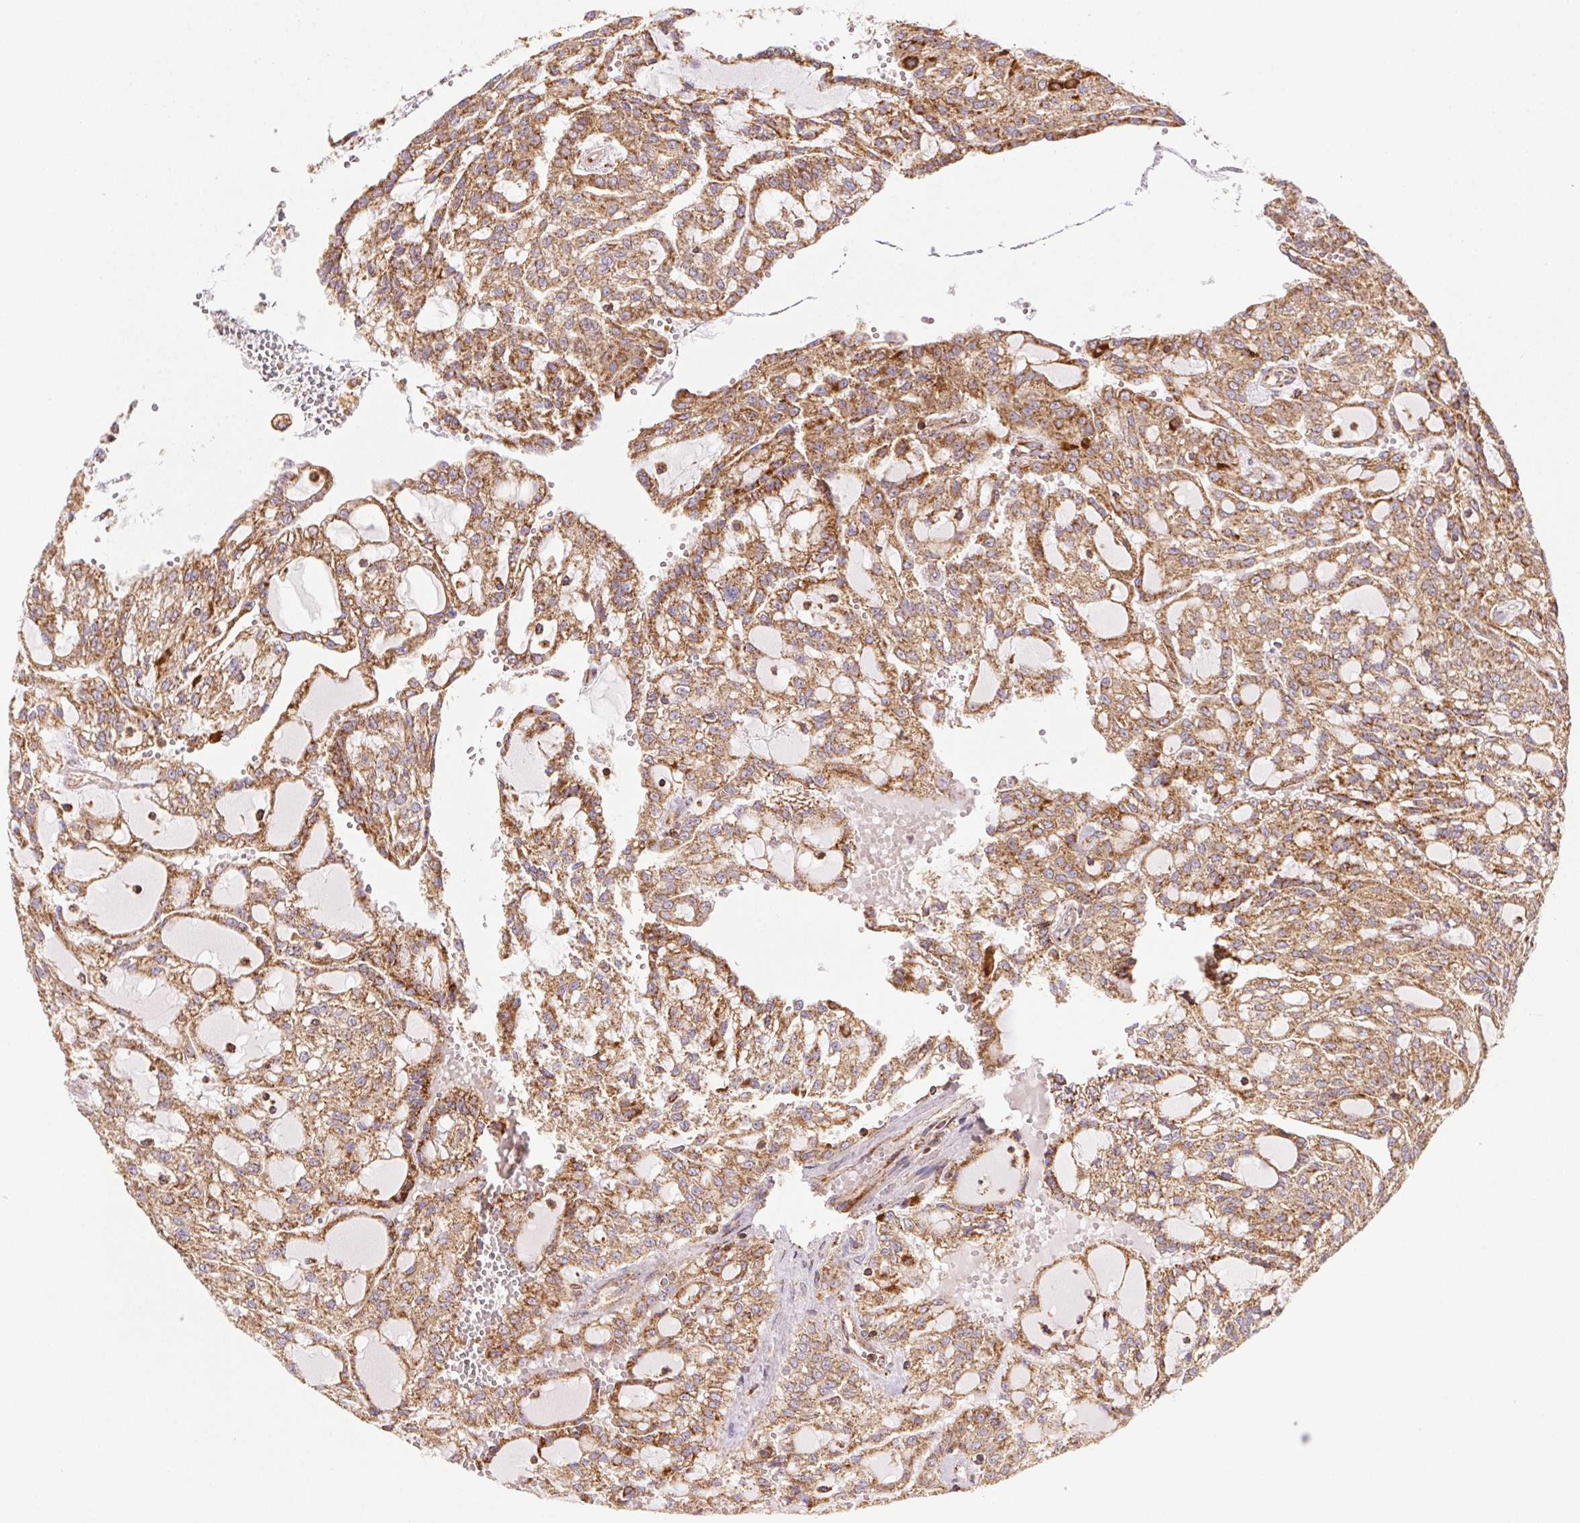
{"staining": {"intensity": "moderate", "quantity": ">75%", "location": "cytoplasmic/membranous"}, "tissue": "renal cancer", "cell_type": "Tumor cells", "image_type": "cancer", "snomed": [{"axis": "morphology", "description": "Adenocarcinoma, NOS"}, {"axis": "topography", "description": "Kidney"}], "caption": "An image of human renal adenocarcinoma stained for a protein displays moderate cytoplasmic/membranous brown staining in tumor cells. (DAB IHC, brown staining for protein, blue staining for nuclei).", "gene": "CLPB", "patient": {"sex": "male", "age": 63}}